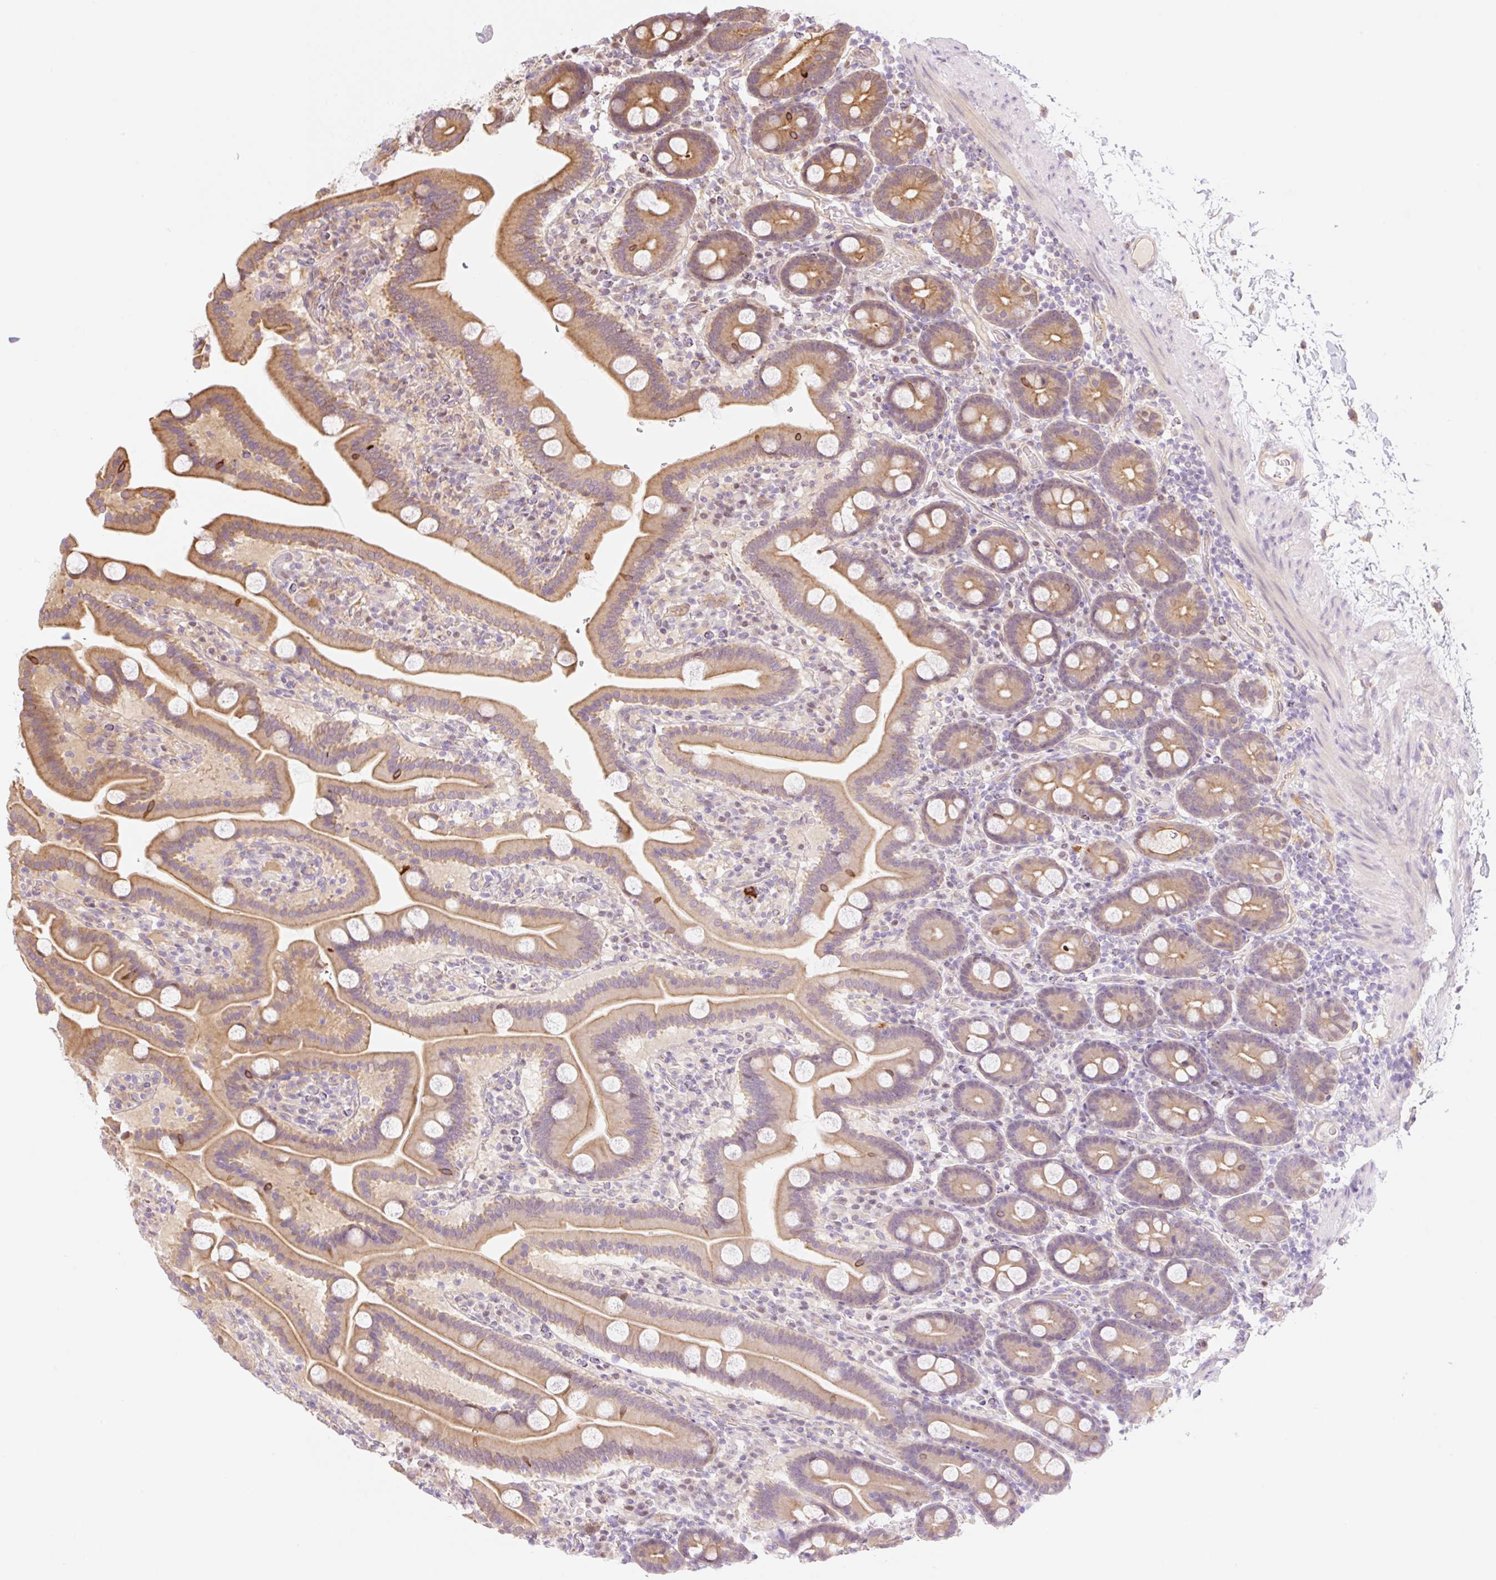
{"staining": {"intensity": "moderate", "quantity": ">75%", "location": "cytoplasmic/membranous"}, "tissue": "duodenum", "cell_type": "Glandular cells", "image_type": "normal", "snomed": [{"axis": "morphology", "description": "Normal tissue, NOS"}, {"axis": "topography", "description": "Duodenum"}], "caption": "Protein analysis of benign duodenum shows moderate cytoplasmic/membranous expression in approximately >75% of glandular cells.", "gene": "NLRP5", "patient": {"sex": "male", "age": 55}}